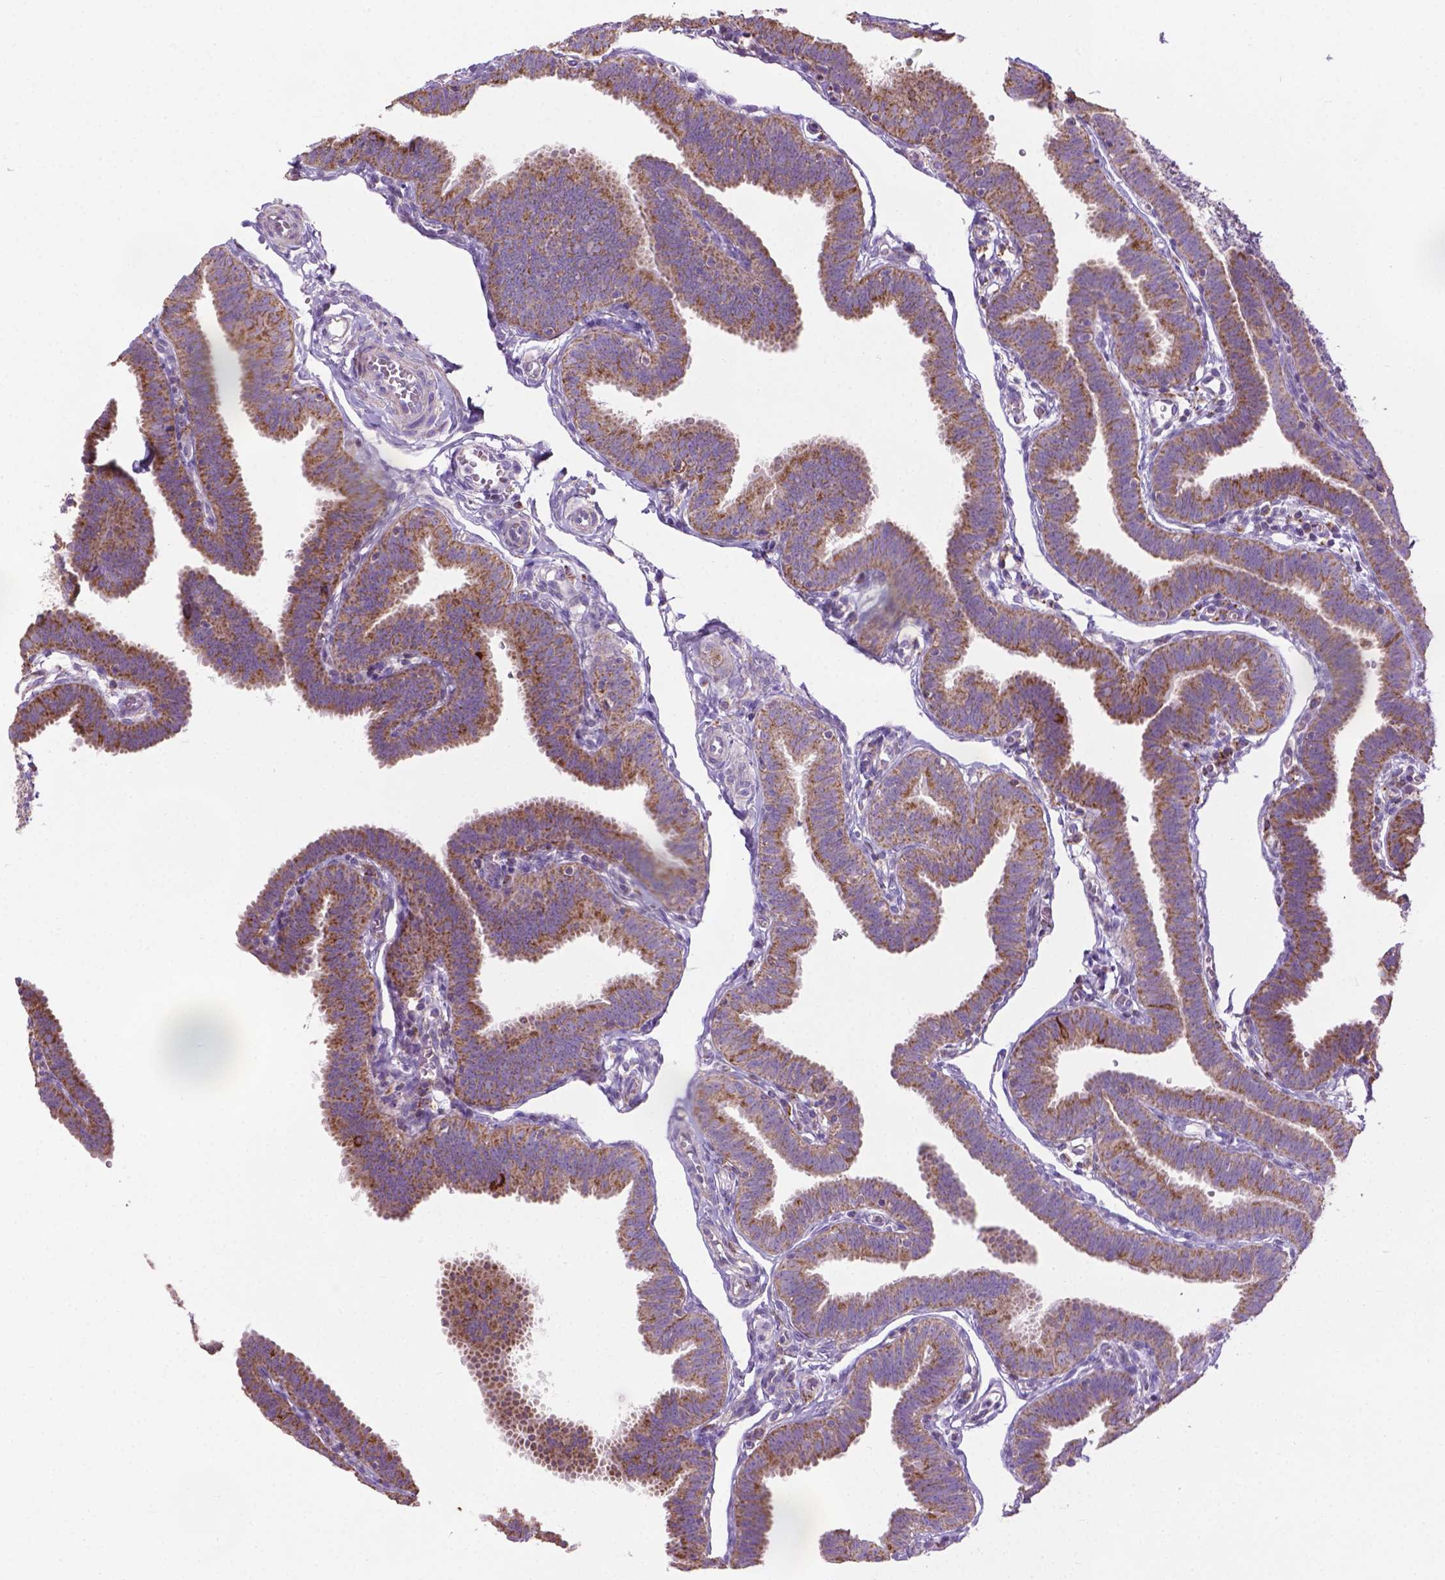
{"staining": {"intensity": "moderate", "quantity": ">75%", "location": "cytoplasmic/membranous"}, "tissue": "fallopian tube", "cell_type": "Glandular cells", "image_type": "normal", "snomed": [{"axis": "morphology", "description": "Normal tissue, NOS"}, {"axis": "topography", "description": "Fallopian tube"}], "caption": "The image reveals a brown stain indicating the presence of a protein in the cytoplasmic/membranous of glandular cells in fallopian tube. (DAB (3,3'-diaminobenzidine) = brown stain, brightfield microscopy at high magnification).", "gene": "VDAC1", "patient": {"sex": "female", "age": 25}}